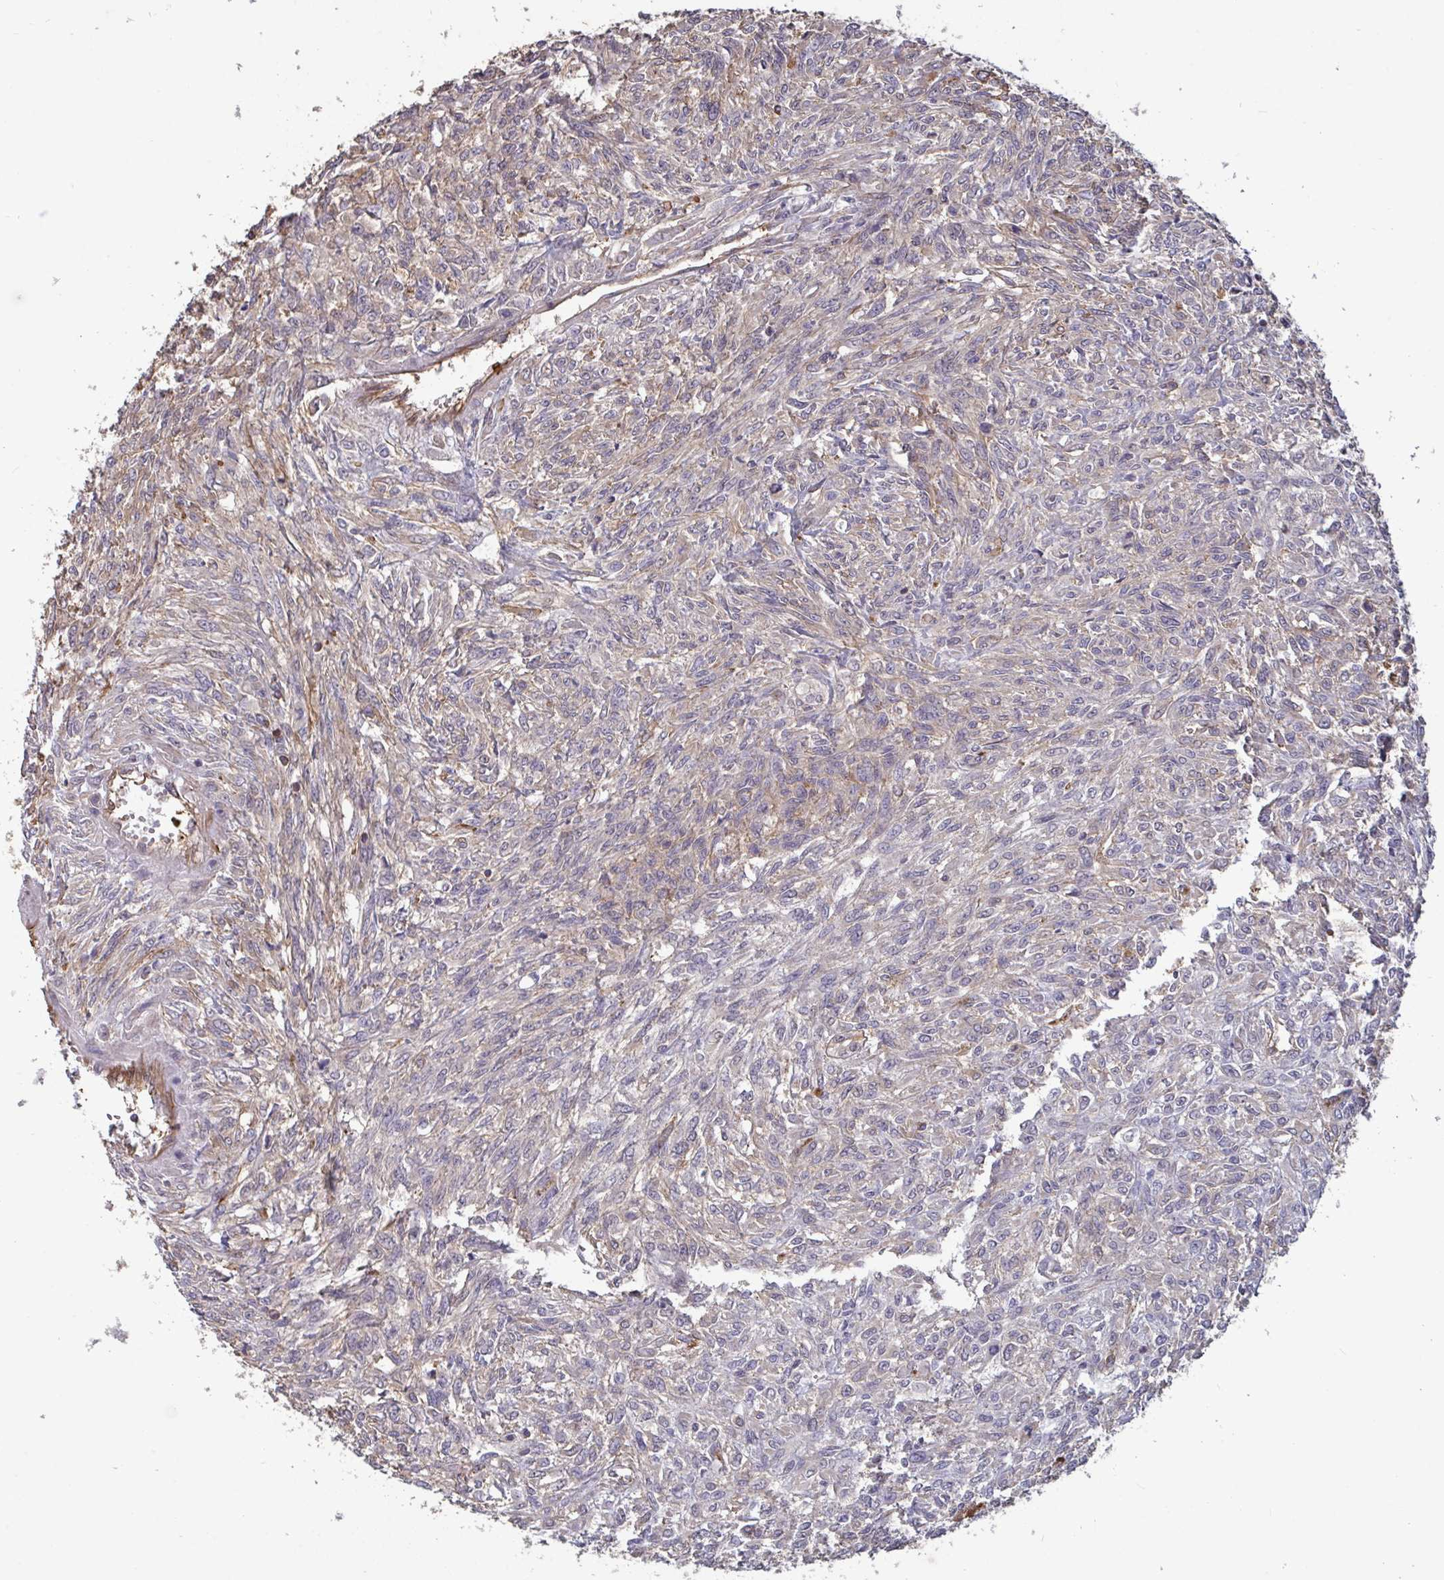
{"staining": {"intensity": "negative", "quantity": "none", "location": "none"}, "tissue": "renal cancer", "cell_type": "Tumor cells", "image_type": "cancer", "snomed": [{"axis": "morphology", "description": "Adenocarcinoma, NOS"}, {"axis": "topography", "description": "Kidney"}], "caption": "Human renal adenocarcinoma stained for a protein using immunohistochemistry demonstrates no staining in tumor cells.", "gene": "ISCU", "patient": {"sex": "male", "age": 58}}